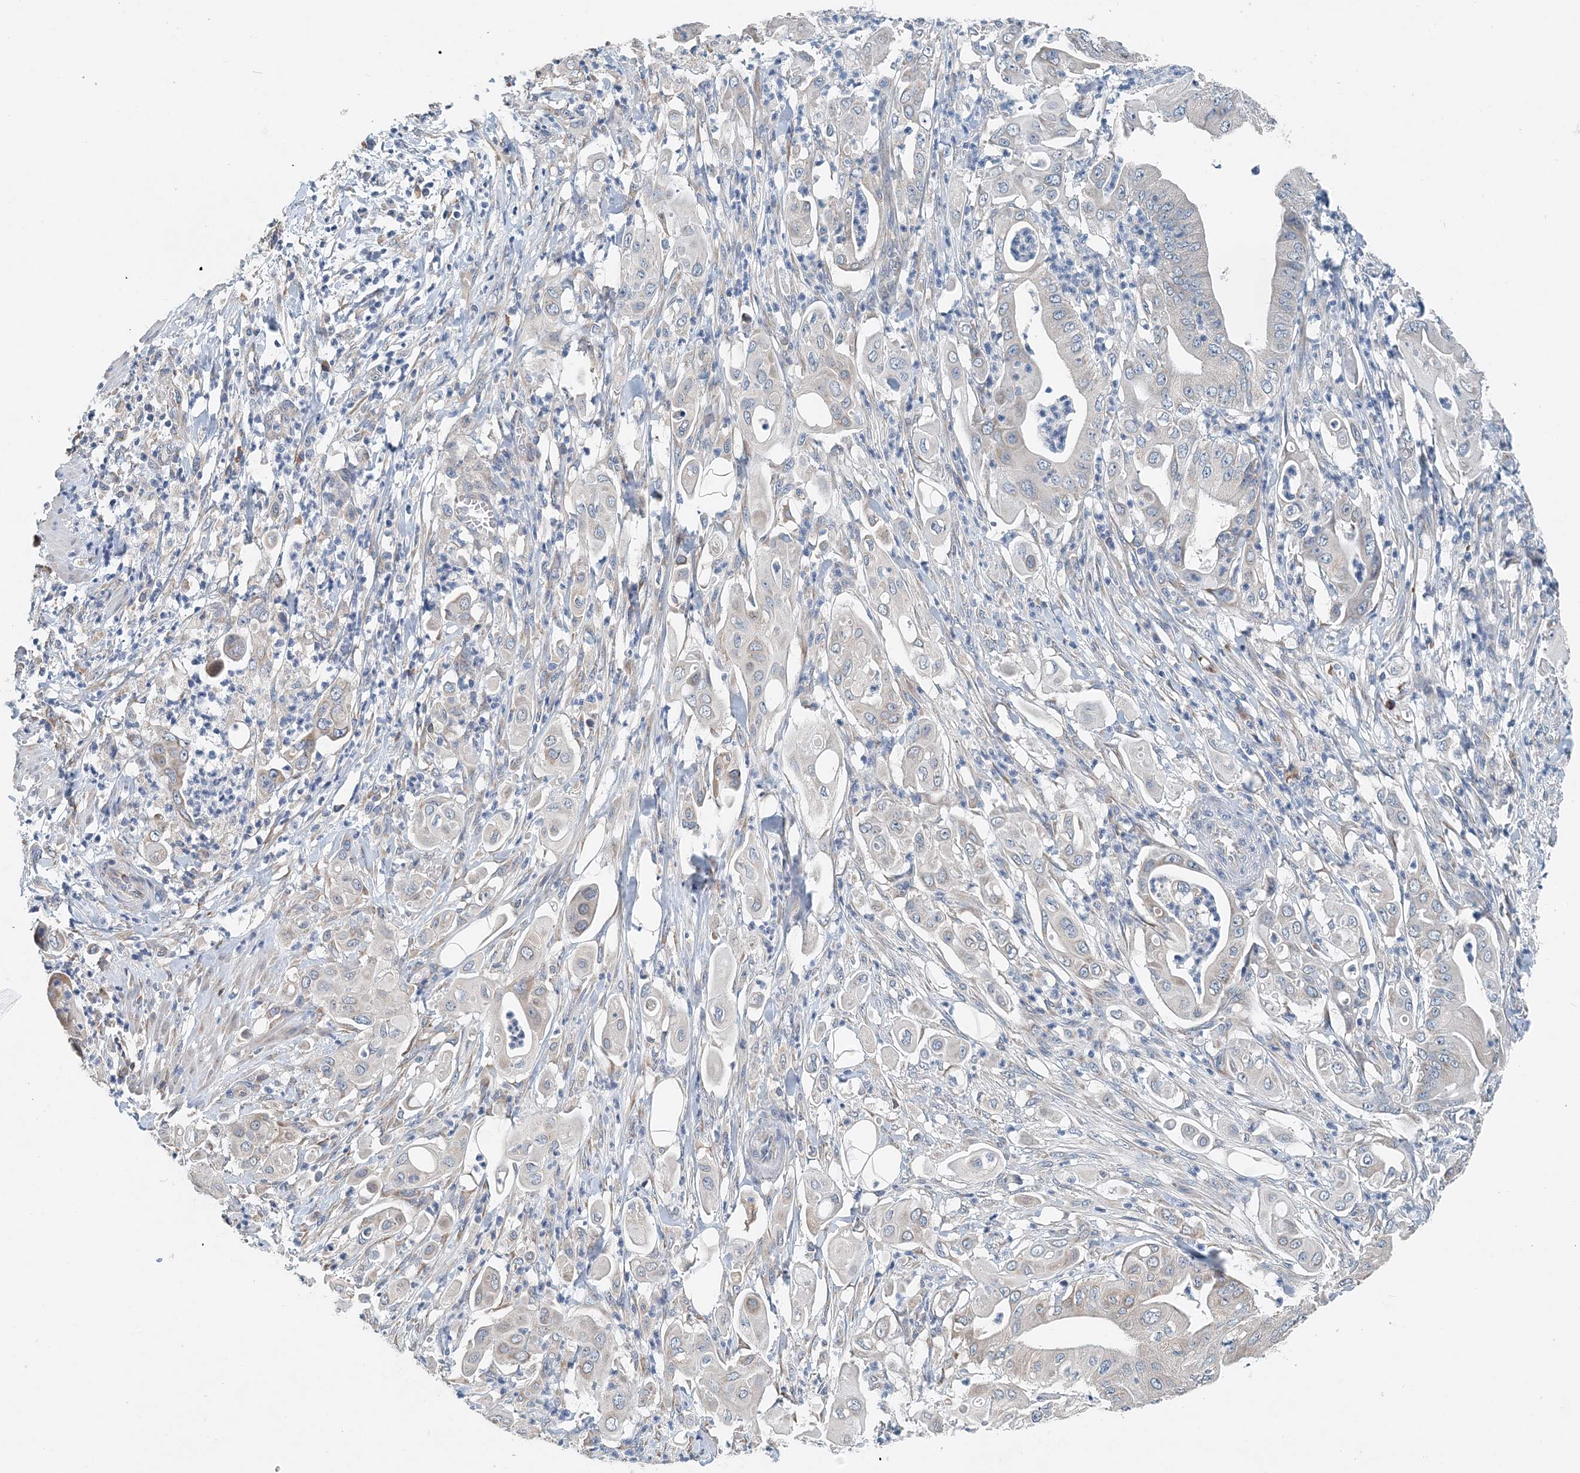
{"staining": {"intensity": "weak", "quantity": "<25%", "location": "cytoplasmic/membranous"}, "tissue": "pancreatic cancer", "cell_type": "Tumor cells", "image_type": "cancer", "snomed": [{"axis": "morphology", "description": "Adenocarcinoma, NOS"}, {"axis": "topography", "description": "Pancreas"}], "caption": "Protein analysis of pancreatic cancer (adenocarcinoma) exhibits no significant expression in tumor cells.", "gene": "EEF1A2", "patient": {"sex": "female", "age": 77}}